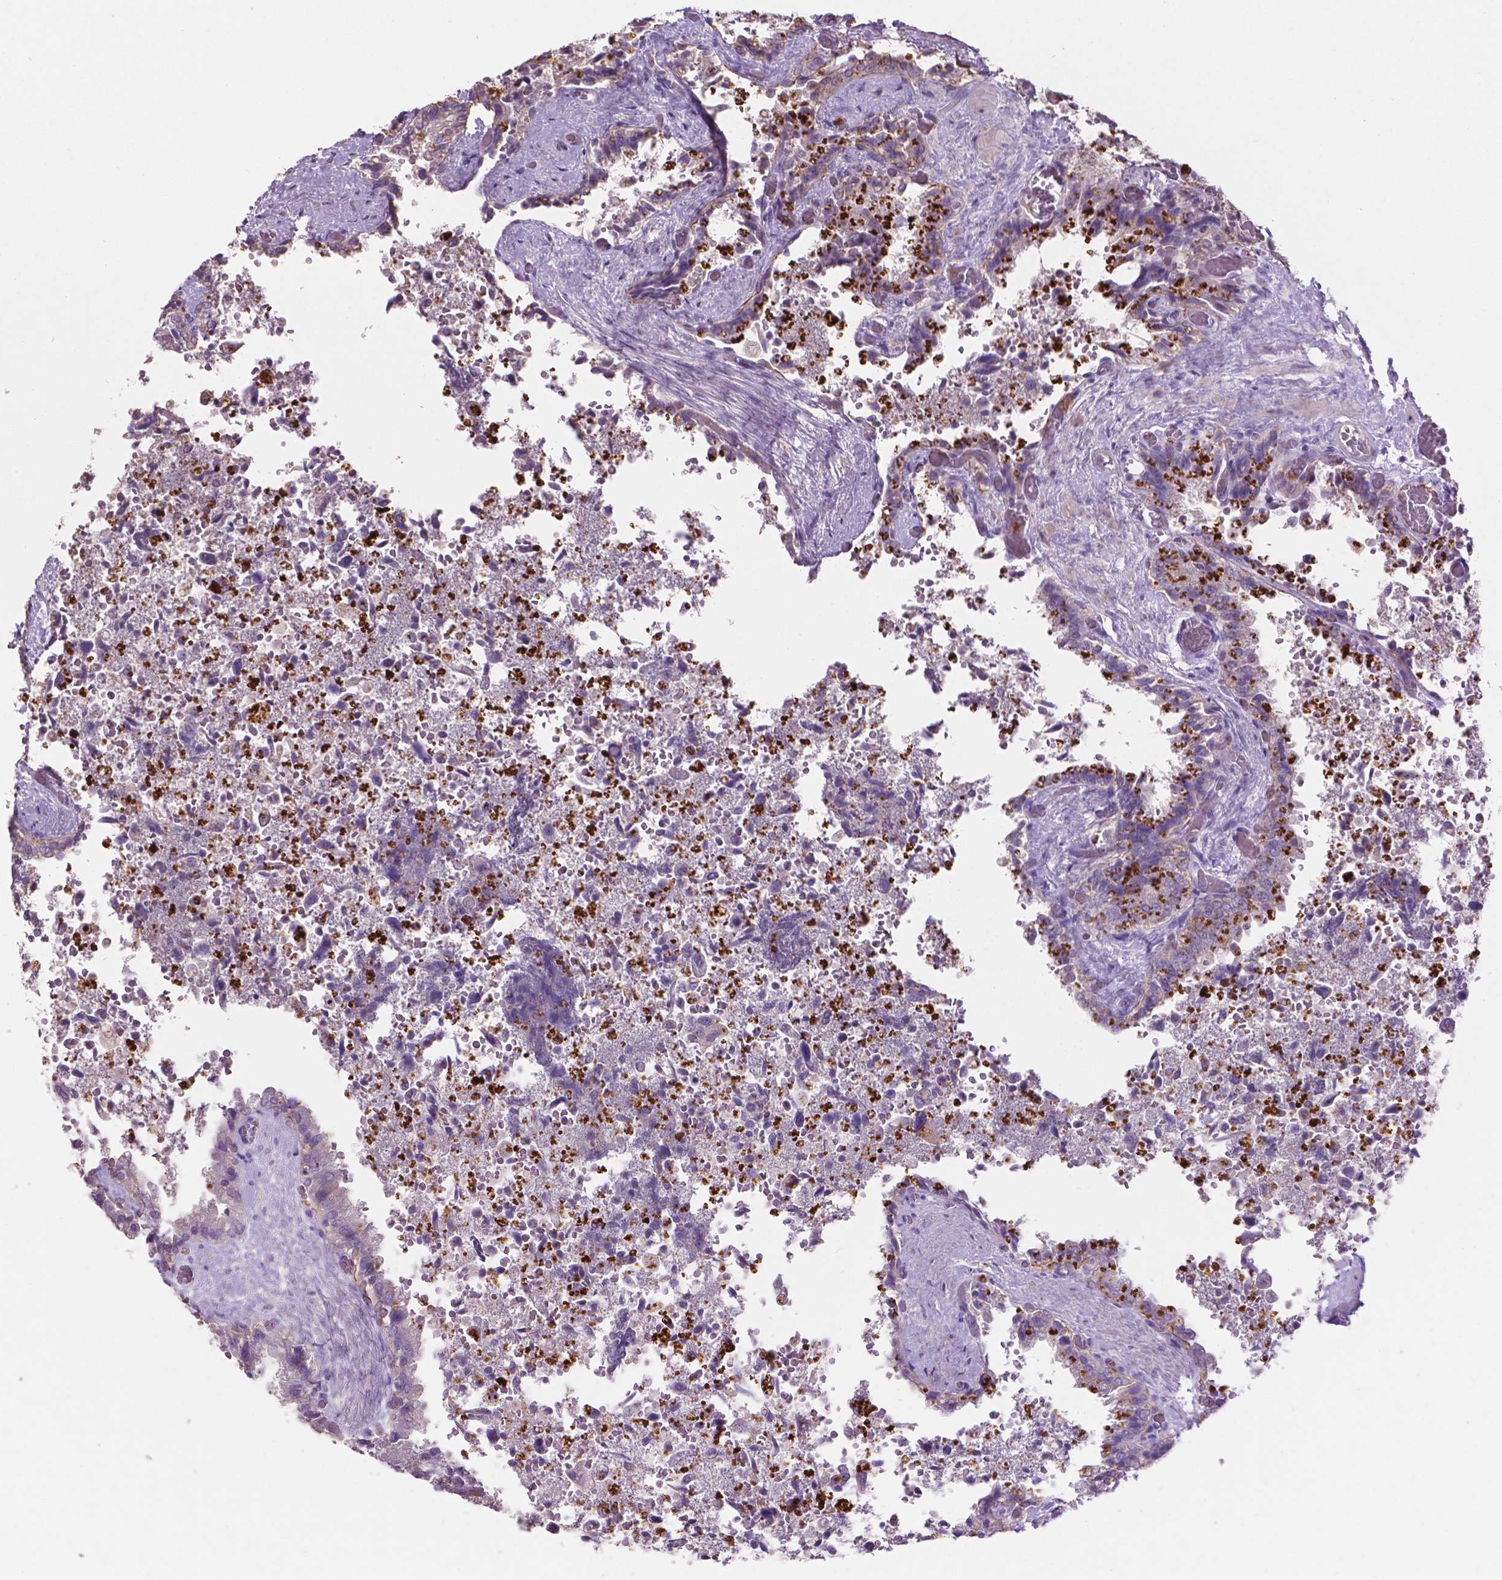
{"staining": {"intensity": "weak", "quantity": "<25%", "location": "cytoplasmic/membranous"}, "tissue": "seminal vesicle", "cell_type": "Glandular cells", "image_type": "normal", "snomed": [{"axis": "morphology", "description": "Normal tissue, NOS"}, {"axis": "topography", "description": "Seminal veicle"}], "caption": "Normal seminal vesicle was stained to show a protein in brown. There is no significant expression in glandular cells. The staining is performed using DAB (3,3'-diaminobenzidine) brown chromogen with nuclei counter-stained in using hematoxylin.", "gene": "ARL5C", "patient": {"sex": "male", "age": 57}}